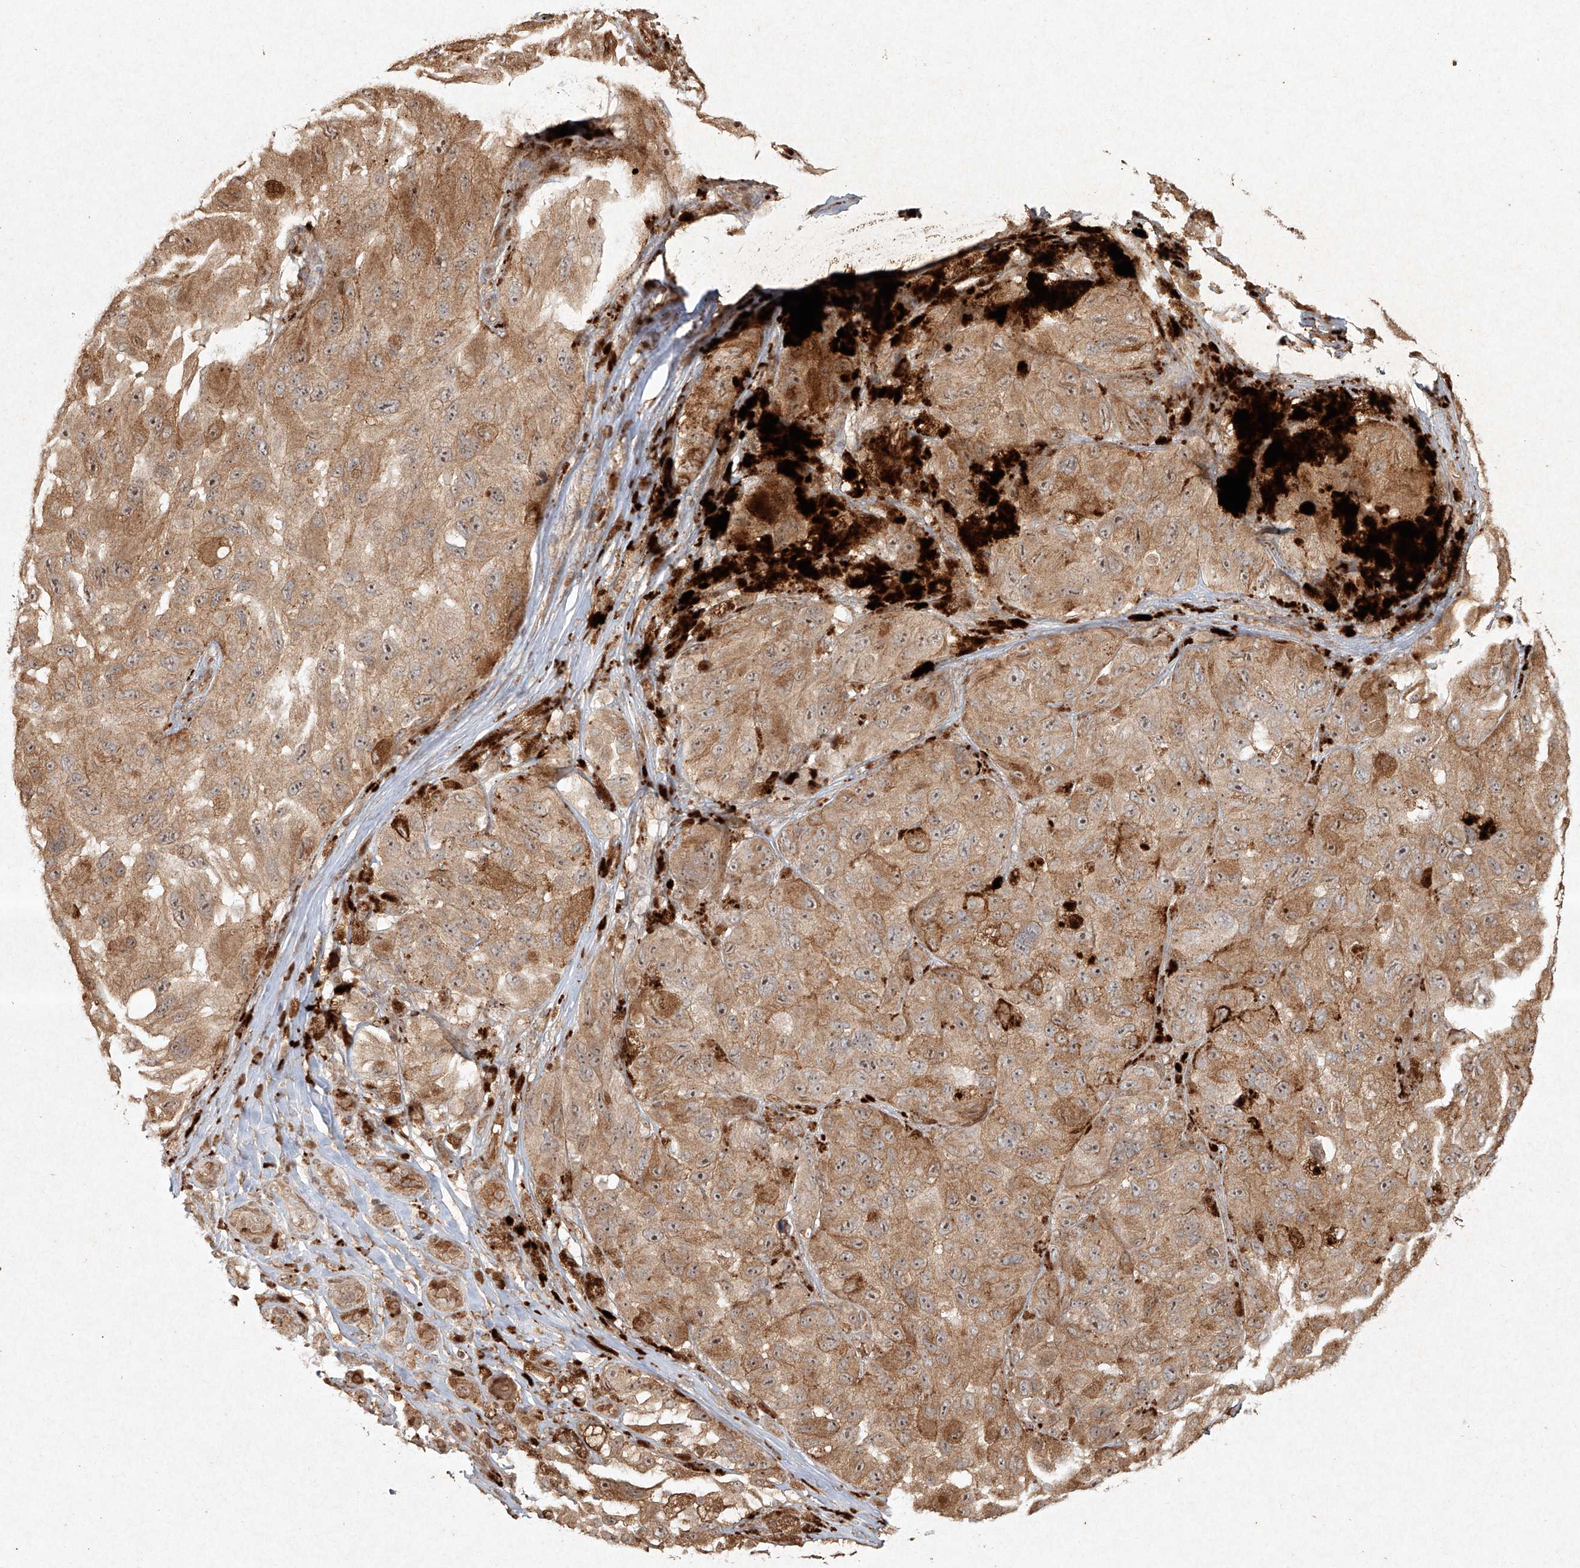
{"staining": {"intensity": "moderate", "quantity": ">75%", "location": "cytoplasmic/membranous,nuclear"}, "tissue": "melanoma", "cell_type": "Tumor cells", "image_type": "cancer", "snomed": [{"axis": "morphology", "description": "Malignant melanoma, NOS"}, {"axis": "topography", "description": "Skin"}], "caption": "Protein expression analysis of human melanoma reveals moderate cytoplasmic/membranous and nuclear positivity in about >75% of tumor cells. (brown staining indicates protein expression, while blue staining denotes nuclei).", "gene": "CYYR1", "patient": {"sex": "female", "age": 73}}